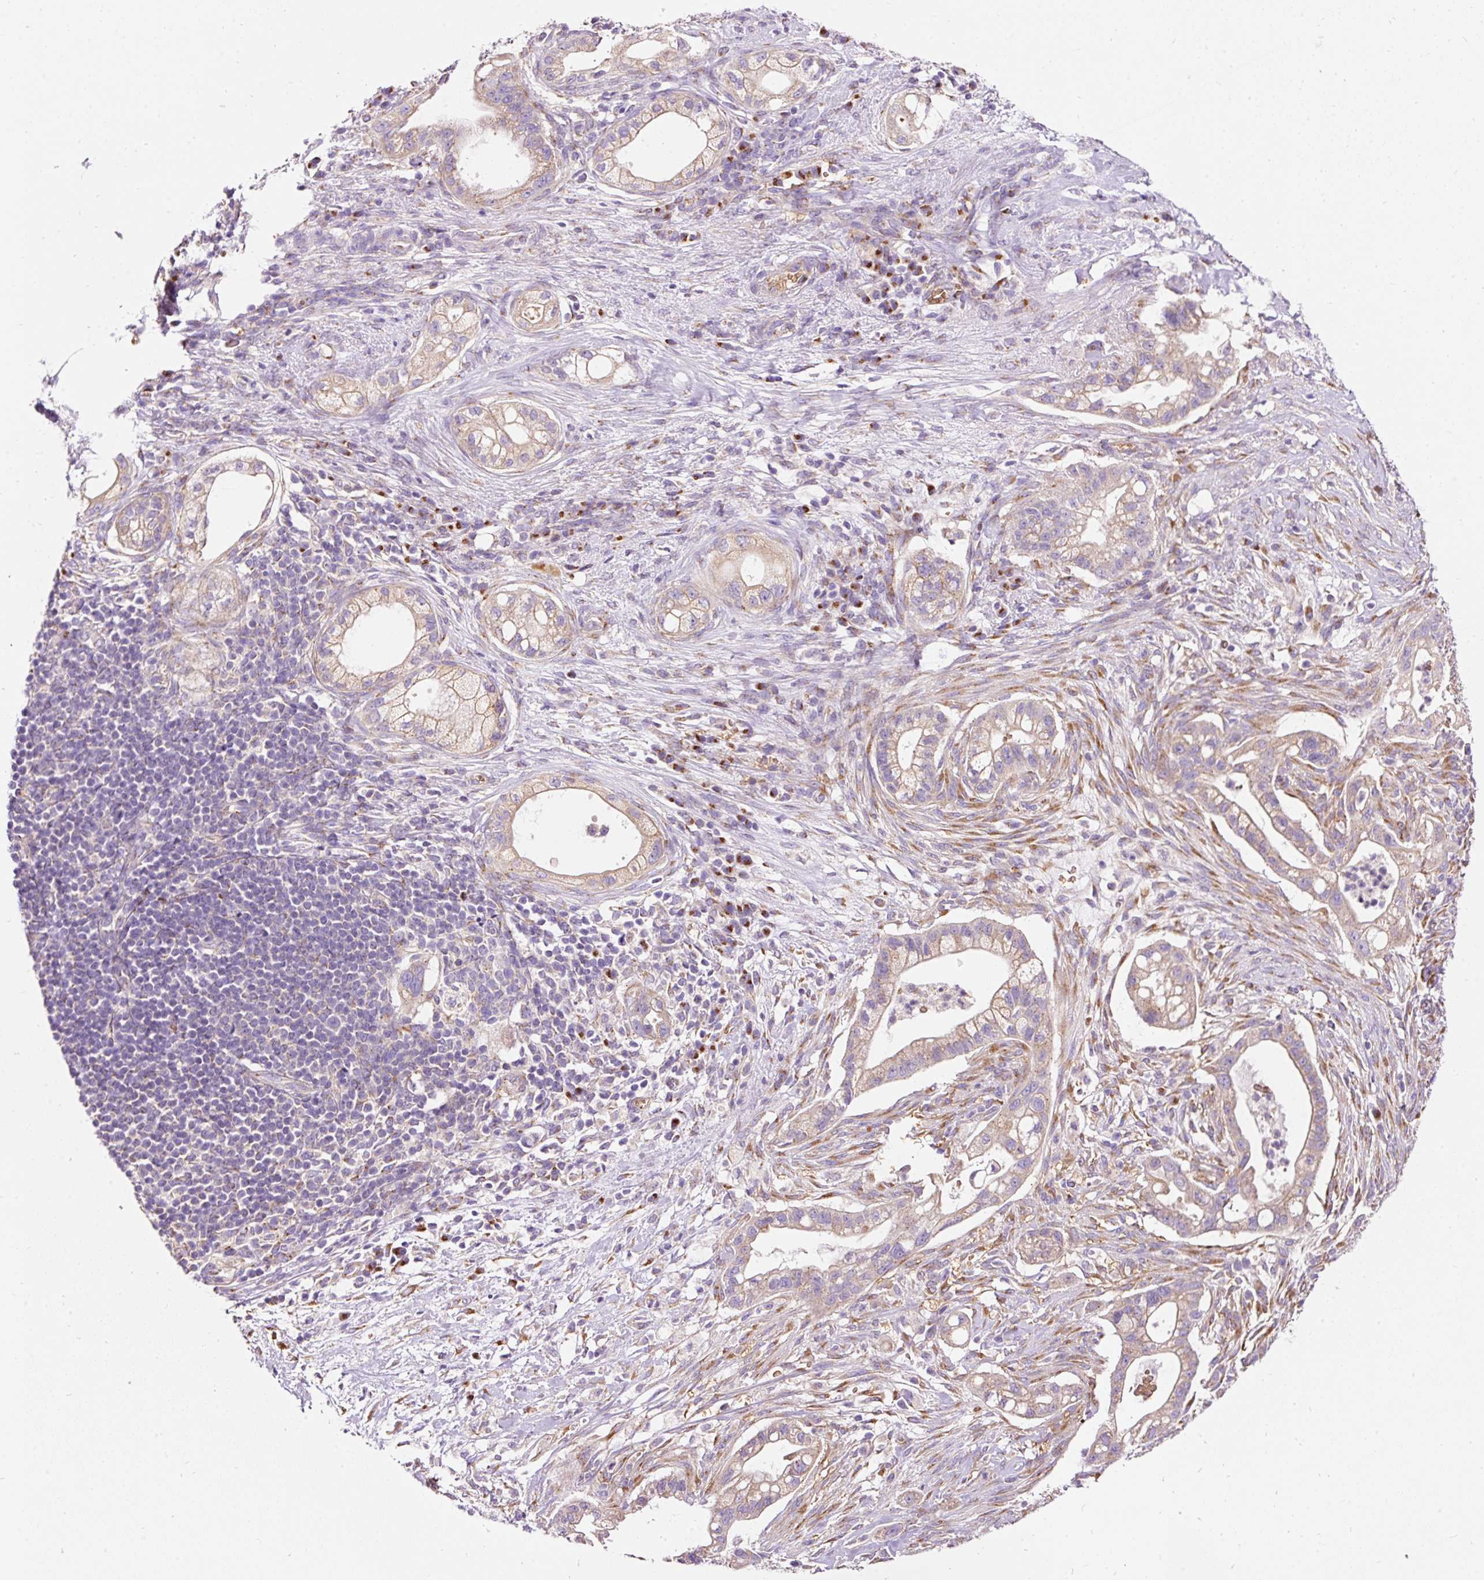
{"staining": {"intensity": "weak", "quantity": "25%-75%", "location": "cytoplasmic/membranous"}, "tissue": "pancreatic cancer", "cell_type": "Tumor cells", "image_type": "cancer", "snomed": [{"axis": "morphology", "description": "Adenocarcinoma, NOS"}, {"axis": "topography", "description": "Pancreas"}], "caption": "Human pancreatic adenocarcinoma stained for a protein (brown) demonstrates weak cytoplasmic/membranous positive expression in approximately 25%-75% of tumor cells.", "gene": "PRRC2A", "patient": {"sex": "male", "age": 44}}